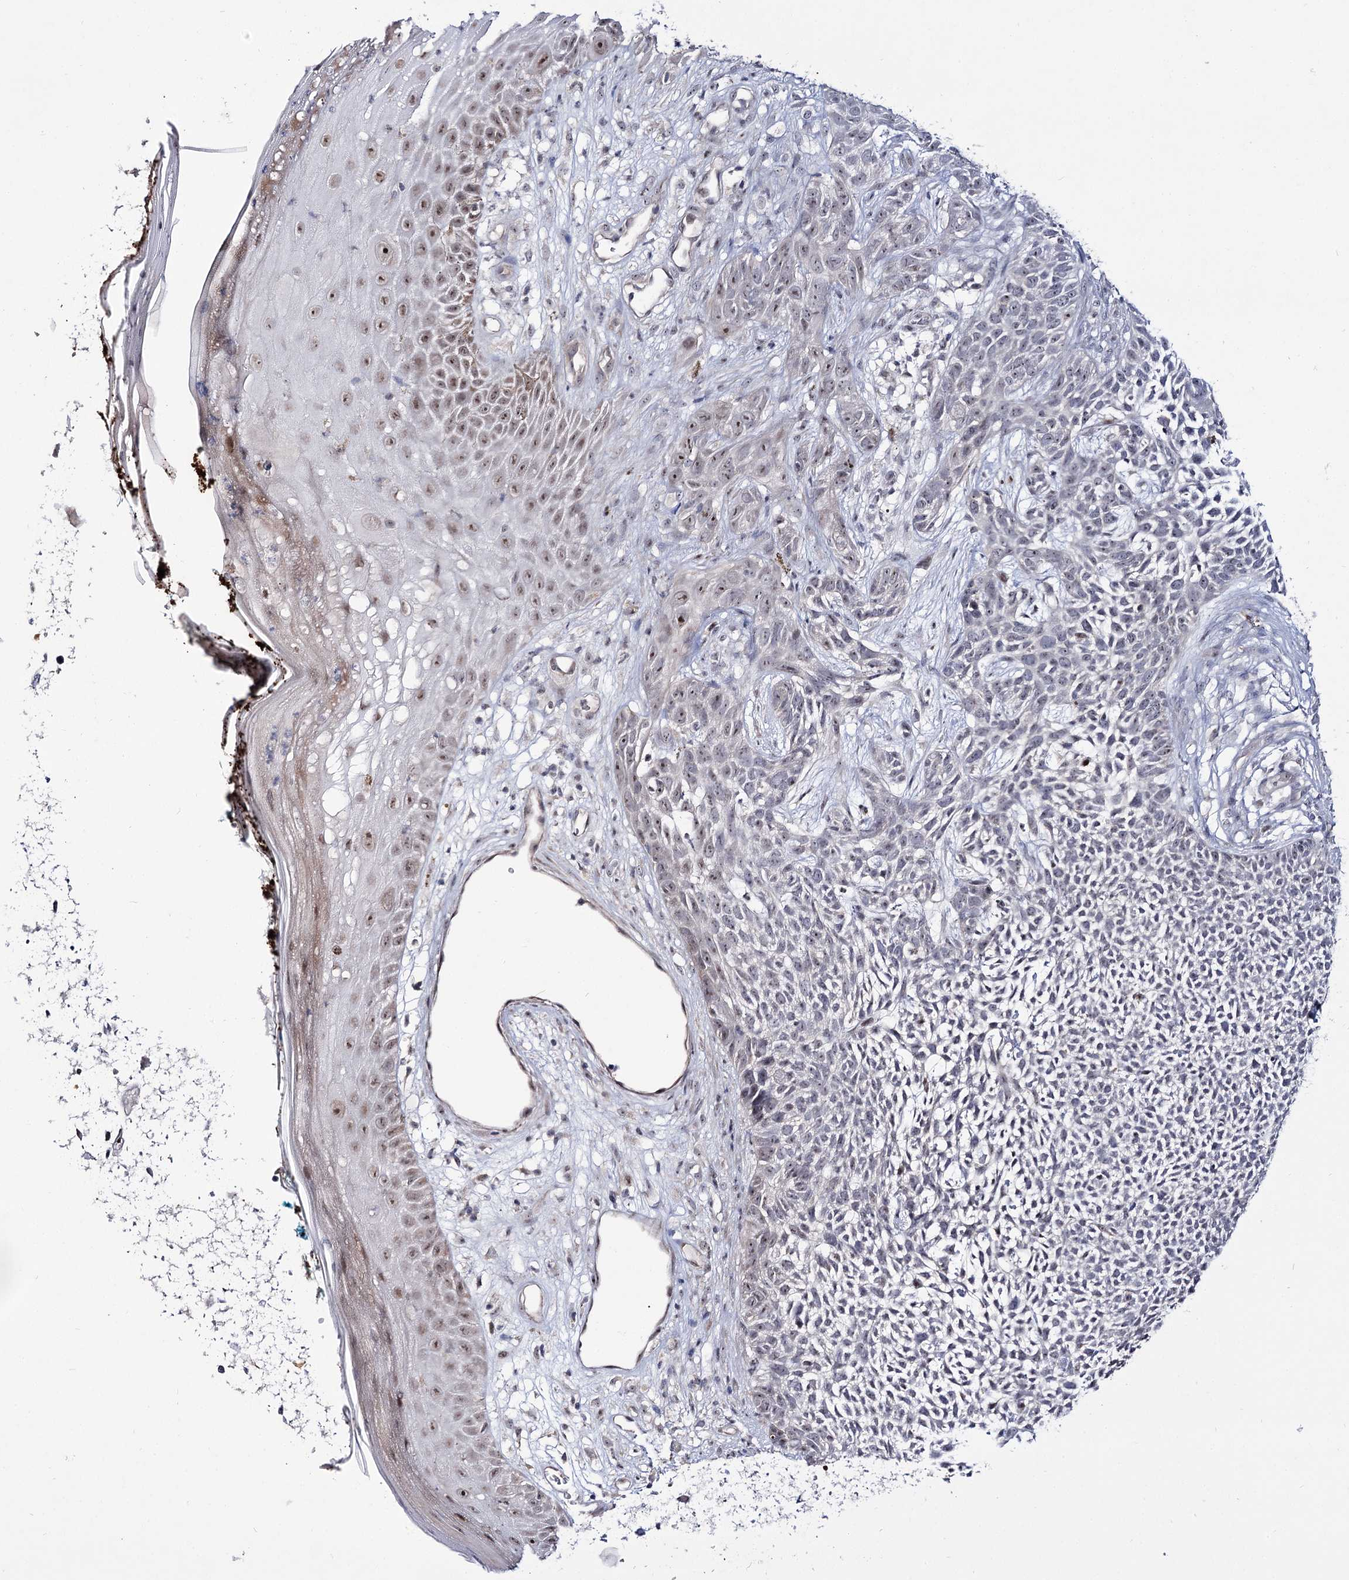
{"staining": {"intensity": "negative", "quantity": "none", "location": "none"}, "tissue": "skin cancer", "cell_type": "Tumor cells", "image_type": "cancer", "snomed": [{"axis": "morphology", "description": "Basal cell carcinoma"}, {"axis": "topography", "description": "Skin"}], "caption": "Immunohistochemistry histopathology image of skin basal cell carcinoma stained for a protein (brown), which displays no positivity in tumor cells. (Stains: DAB (3,3'-diaminobenzidine) IHC with hematoxylin counter stain, Microscopy: brightfield microscopy at high magnification).", "gene": "RRP9", "patient": {"sex": "female", "age": 84}}